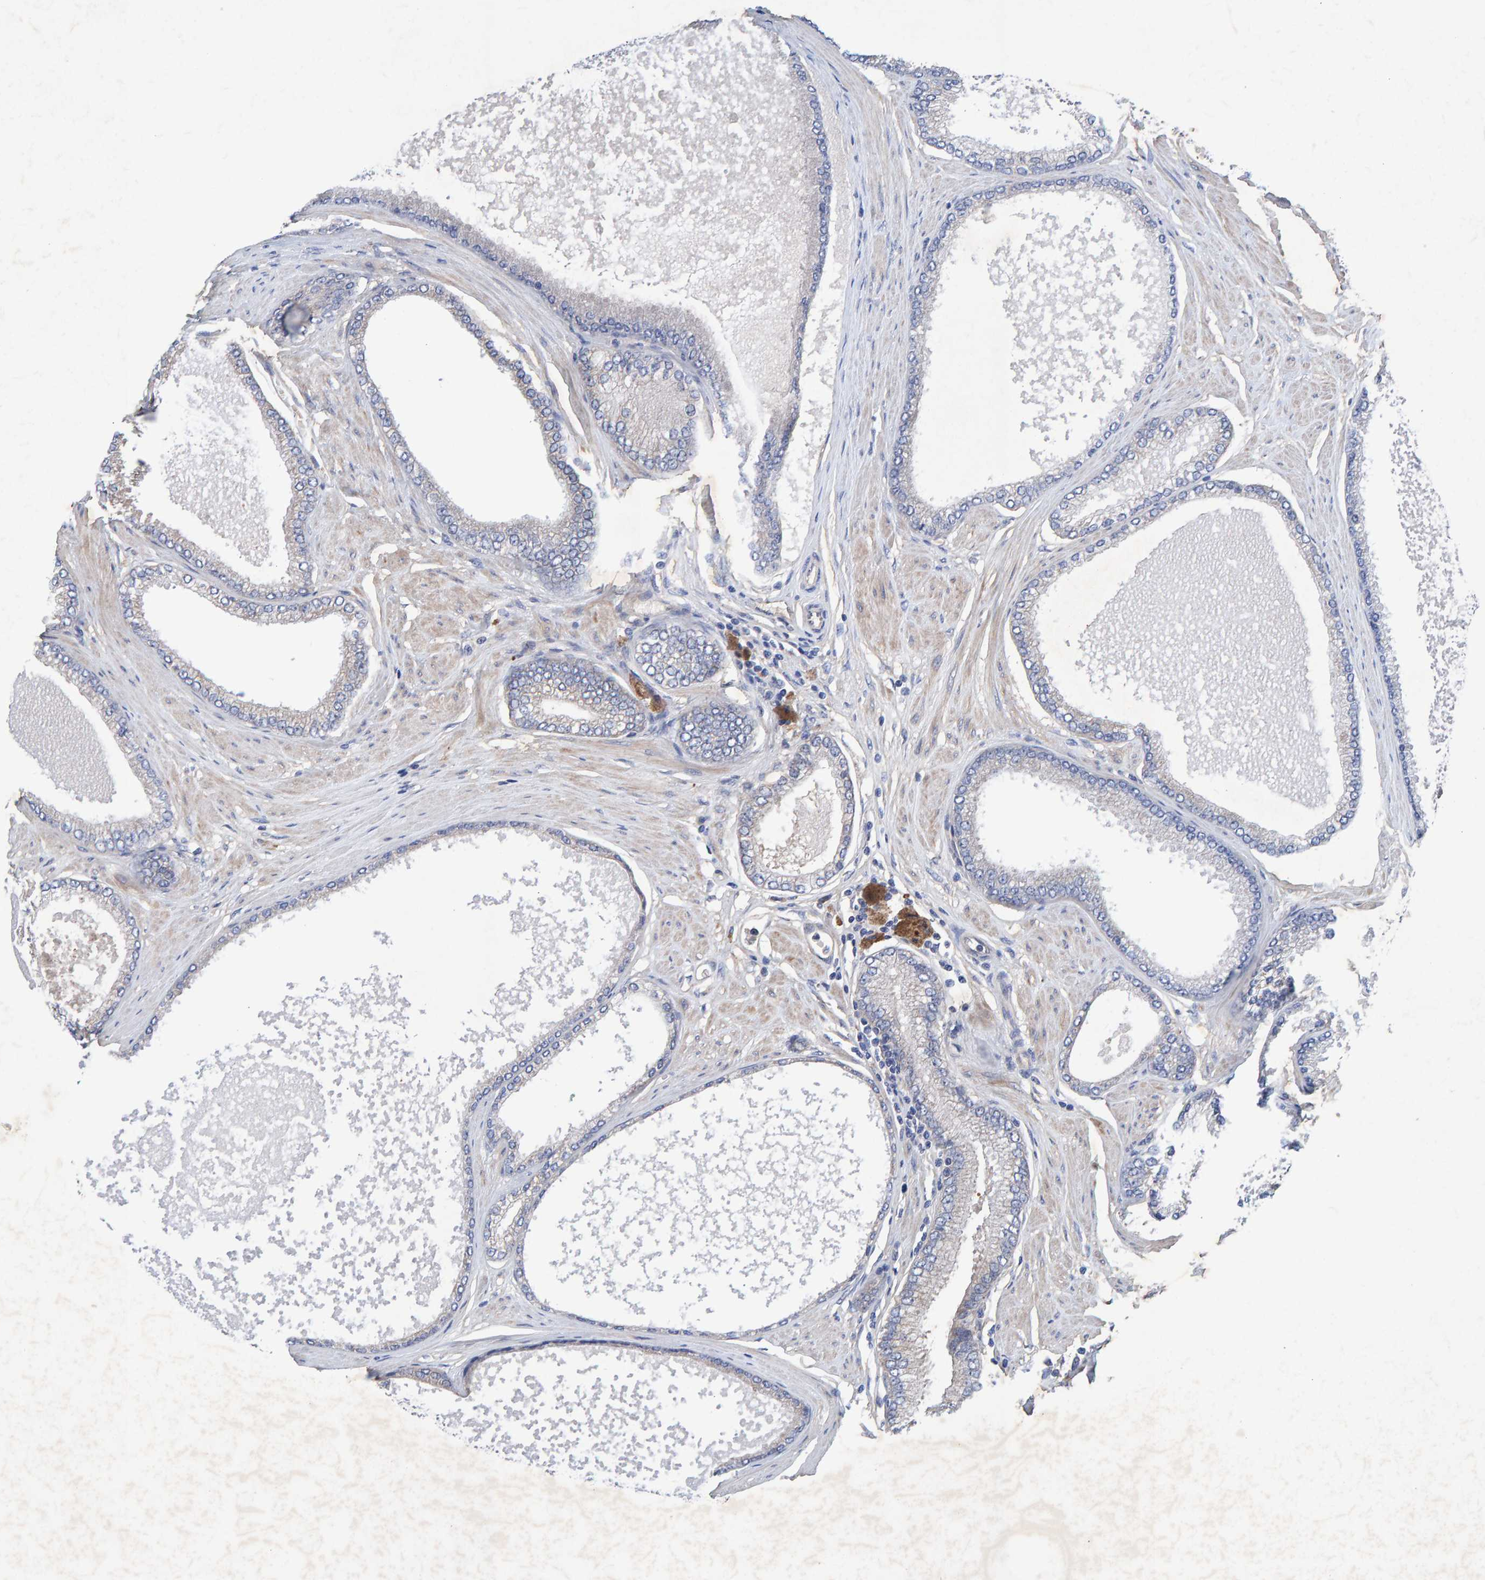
{"staining": {"intensity": "negative", "quantity": "none", "location": "none"}, "tissue": "prostate cancer", "cell_type": "Tumor cells", "image_type": "cancer", "snomed": [{"axis": "morphology", "description": "Adenocarcinoma, High grade"}, {"axis": "topography", "description": "Prostate"}], "caption": "The immunohistochemistry histopathology image has no significant positivity in tumor cells of prostate cancer tissue. The staining was performed using DAB to visualize the protein expression in brown, while the nuclei were stained in blue with hematoxylin (Magnification: 20x).", "gene": "LRSAM1", "patient": {"sex": "male", "age": 61}}